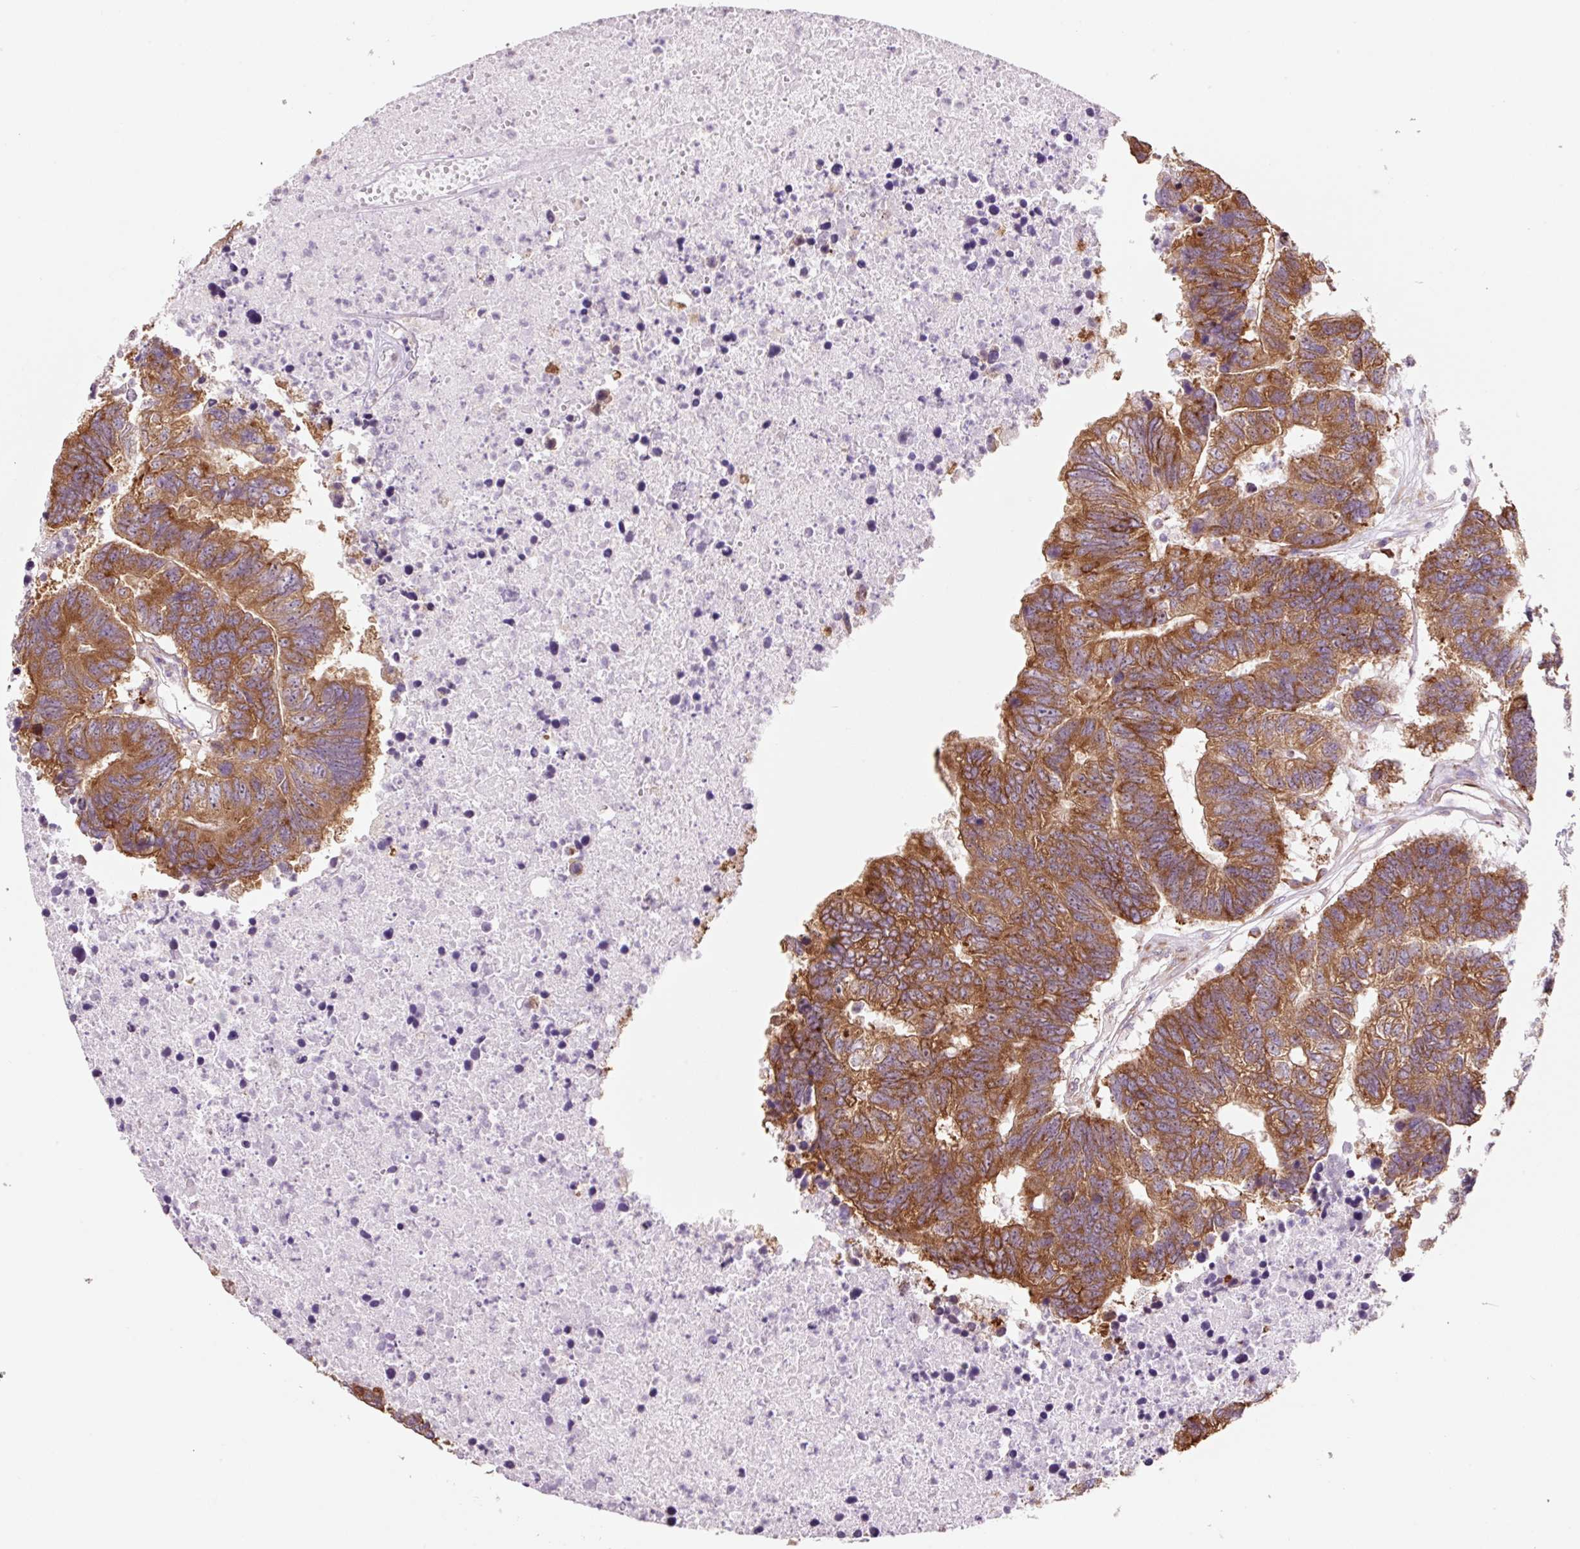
{"staining": {"intensity": "strong", "quantity": ">75%", "location": "cytoplasmic/membranous"}, "tissue": "colorectal cancer", "cell_type": "Tumor cells", "image_type": "cancer", "snomed": [{"axis": "morphology", "description": "Adenocarcinoma, NOS"}, {"axis": "topography", "description": "Colon"}], "caption": "Immunohistochemical staining of human colorectal cancer reveals high levels of strong cytoplasmic/membranous protein positivity in about >75% of tumor cells.", "gene": "RPL41", "patient": {"sex": "female", "age": 48}}